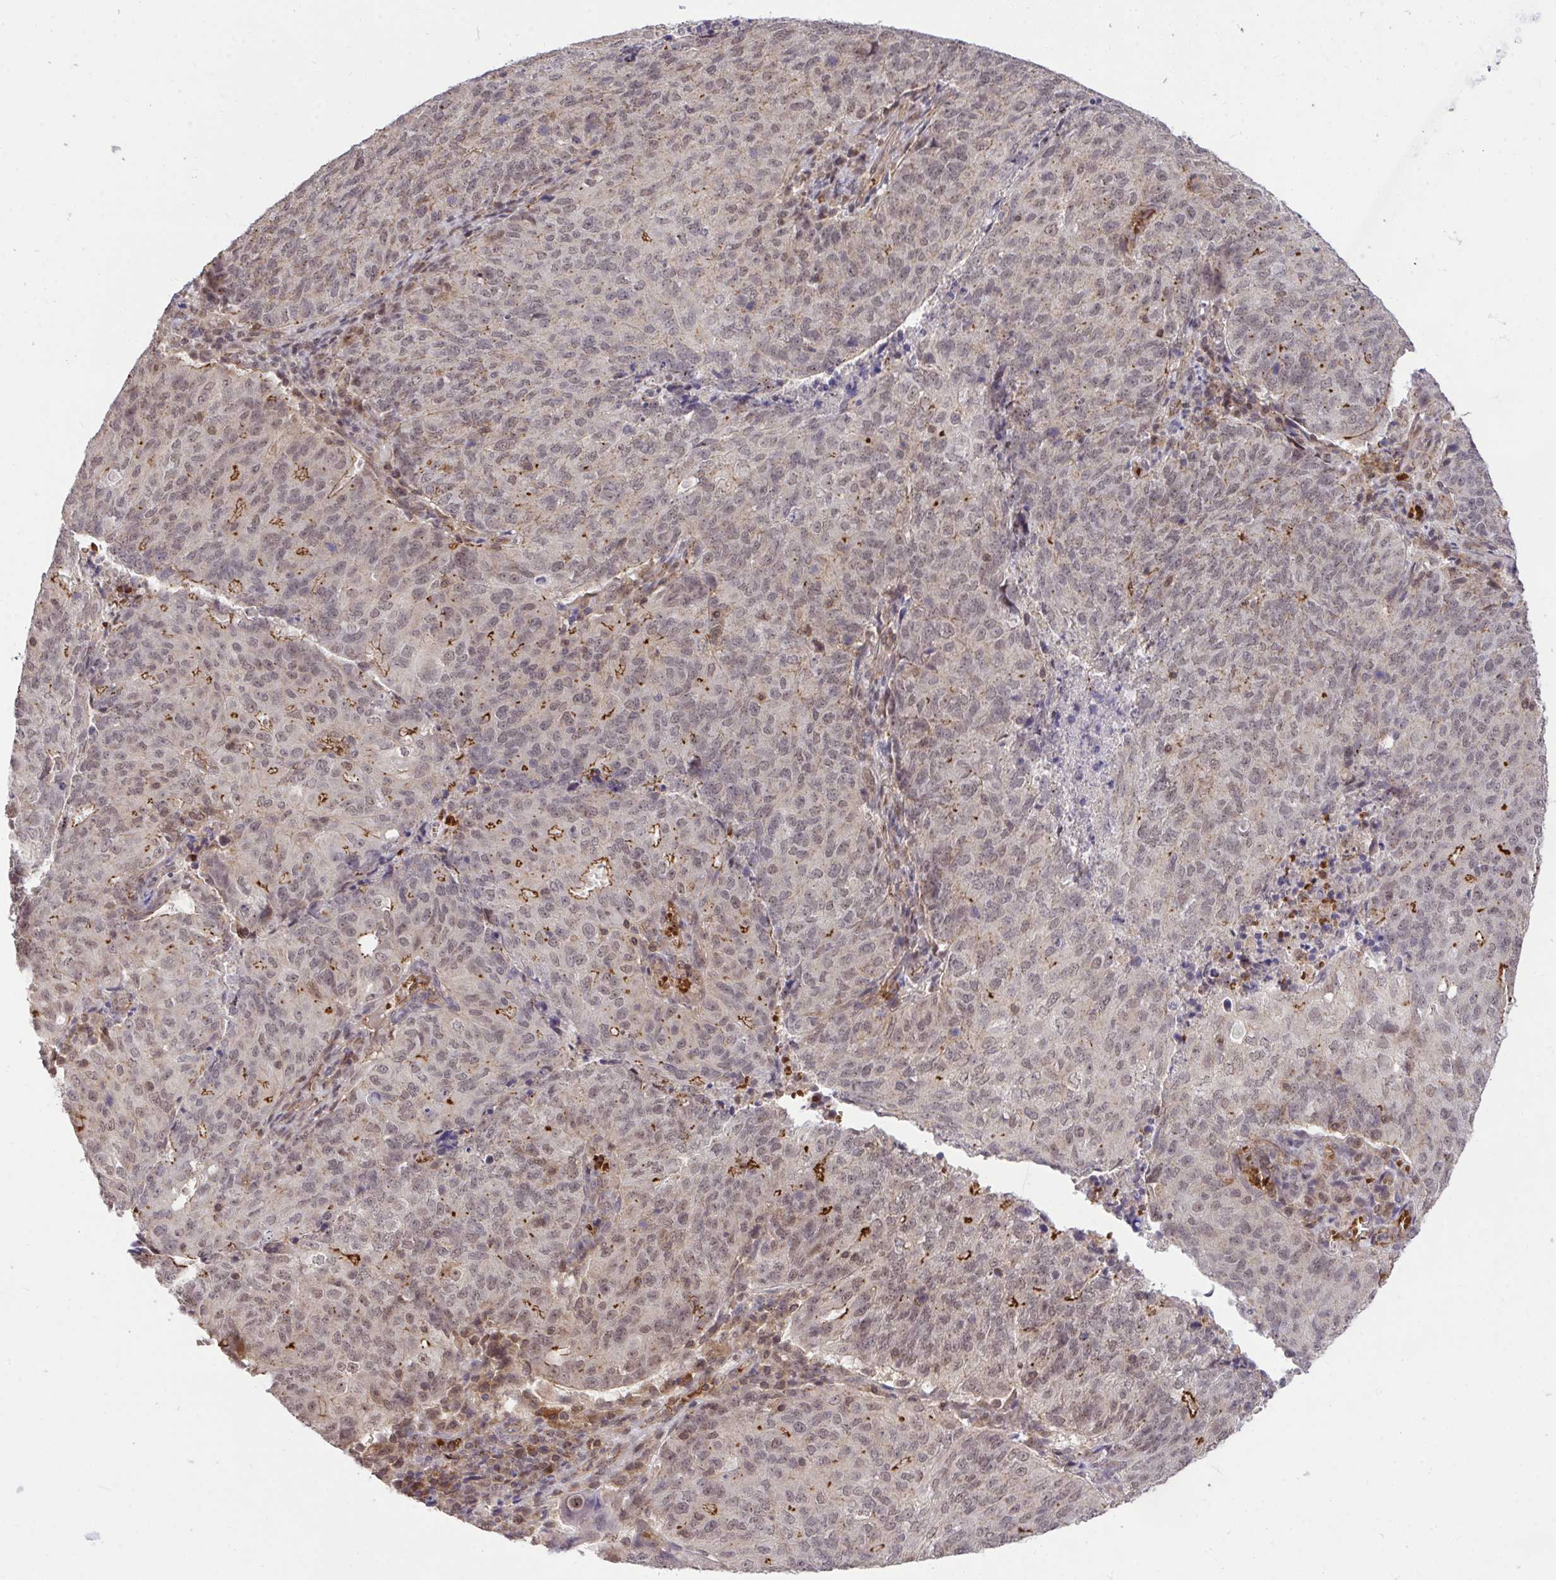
{"staining": {"intensity": "moderate", "quantity": "25%-75%", "location": "cytoplasmic/membranous,nuclear"}, "tissue": "endometrial cancer", "cell_type": "Tumor cells", "image_type": "cancer", "snomed": [{"axis": "morphology", "description": "Adenocarcinoma, NOS"}, {"axis": "topography", "description": "Endometrium"}], "caption": "A brown stain highlights moderate cytoplasmic/membranous and nuclear positivity of a protein in endometrial cancer tumor cells. (Brightfield microscopy of DAB IHC at high magnification).", "gene": "PPP1CA", "patient": {"sex": "female", "age": 82}}